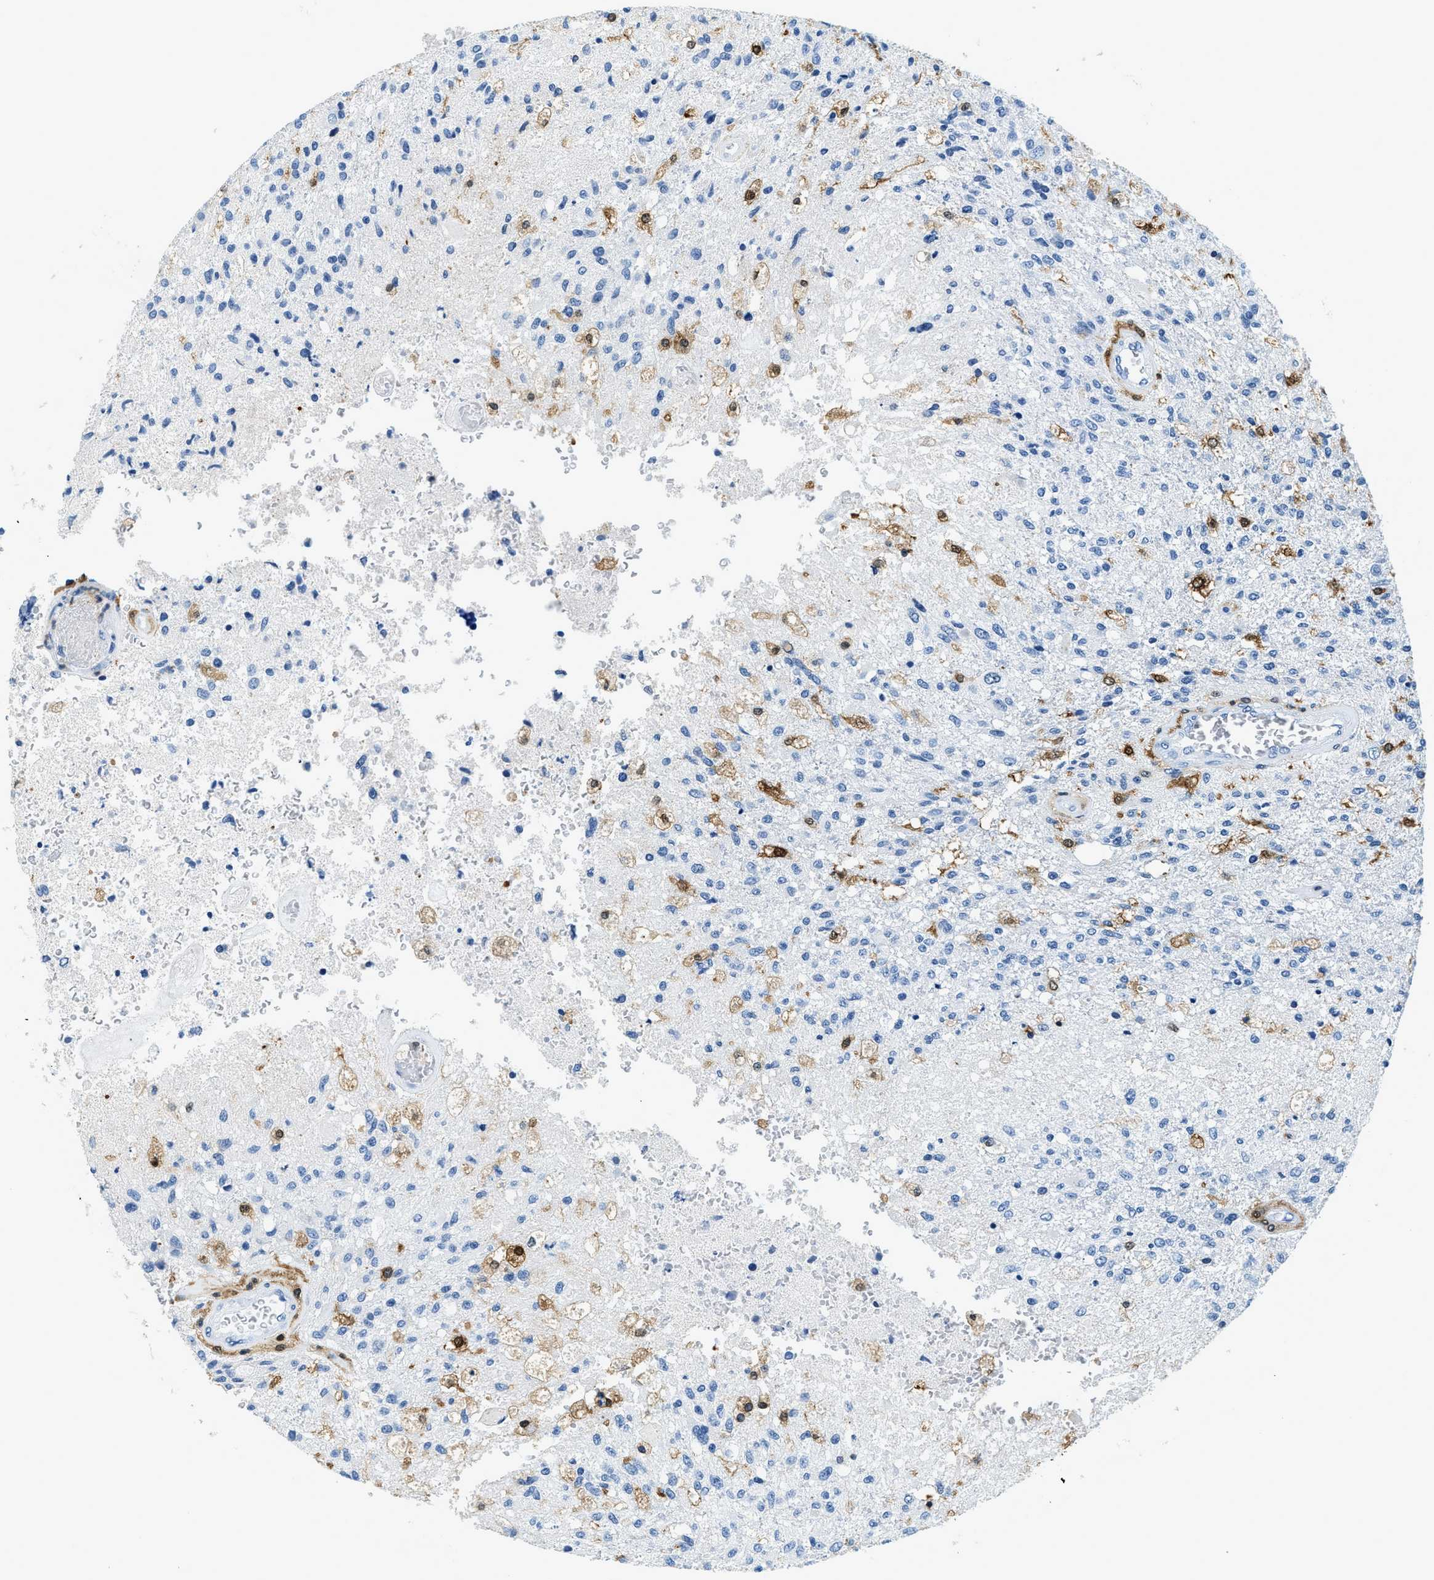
{"staining": {"intensity": "negative", "quantity": "none", "location": "none"}, "tissue": "glioma", "cell_type": "Tumor cells", "image_type": "cancer", "snomed": [{"axis": "morphology", "description": "Normal tissue, NOS"}, {"axis": "morphology", "description": "Glioma, malignant, High grade"}, {"axis": "topography", "description": "Cerebral cortex"}], "caption": "Photomicrograph shows no significant protein positivity in tumor cells of malignant glioma (high-grade).", "gene": "CAPG", "patient": {"sex": "male", "age": 77}}